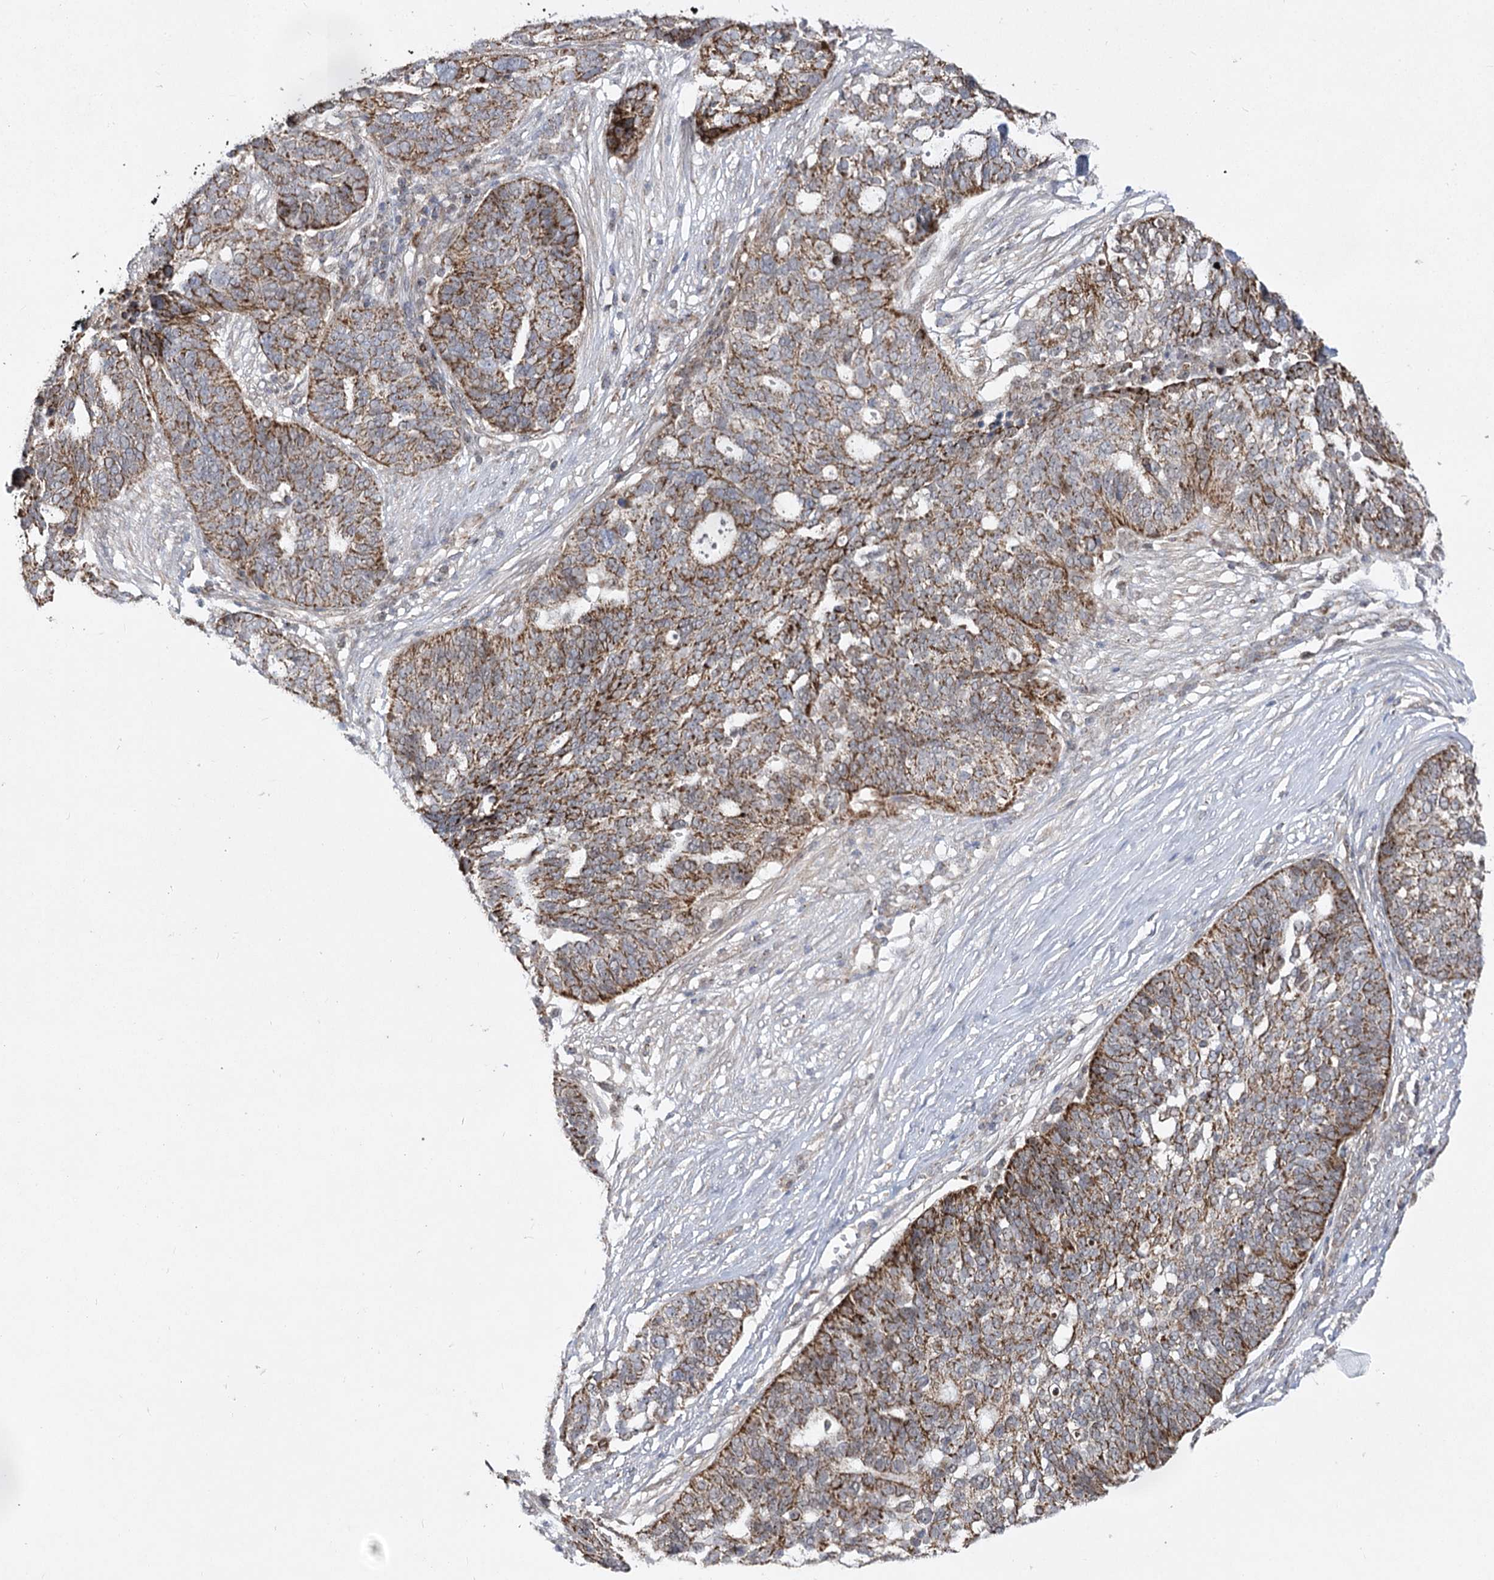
{"staining": {"intensity": "strong", "quantity": ">75%", "location": "cytoplasmic/membranous"}, "tissue": "ovarian cancer", "cell_type": "Tumor cells", "image_type": "cancer", "snomed": [{"axis": "morphology", "description": "Cystadenocarcinoma, serous, NOS"}, {"axis": "topography", "description": "Ovary"}], "caption": "Ovarian serous cystadenocarcinoma stained with a protein marker exhibits strong staining in tumor cells.", "gene": "SLC4A1AP", "patient": {"sex": "female", "age": 59}}